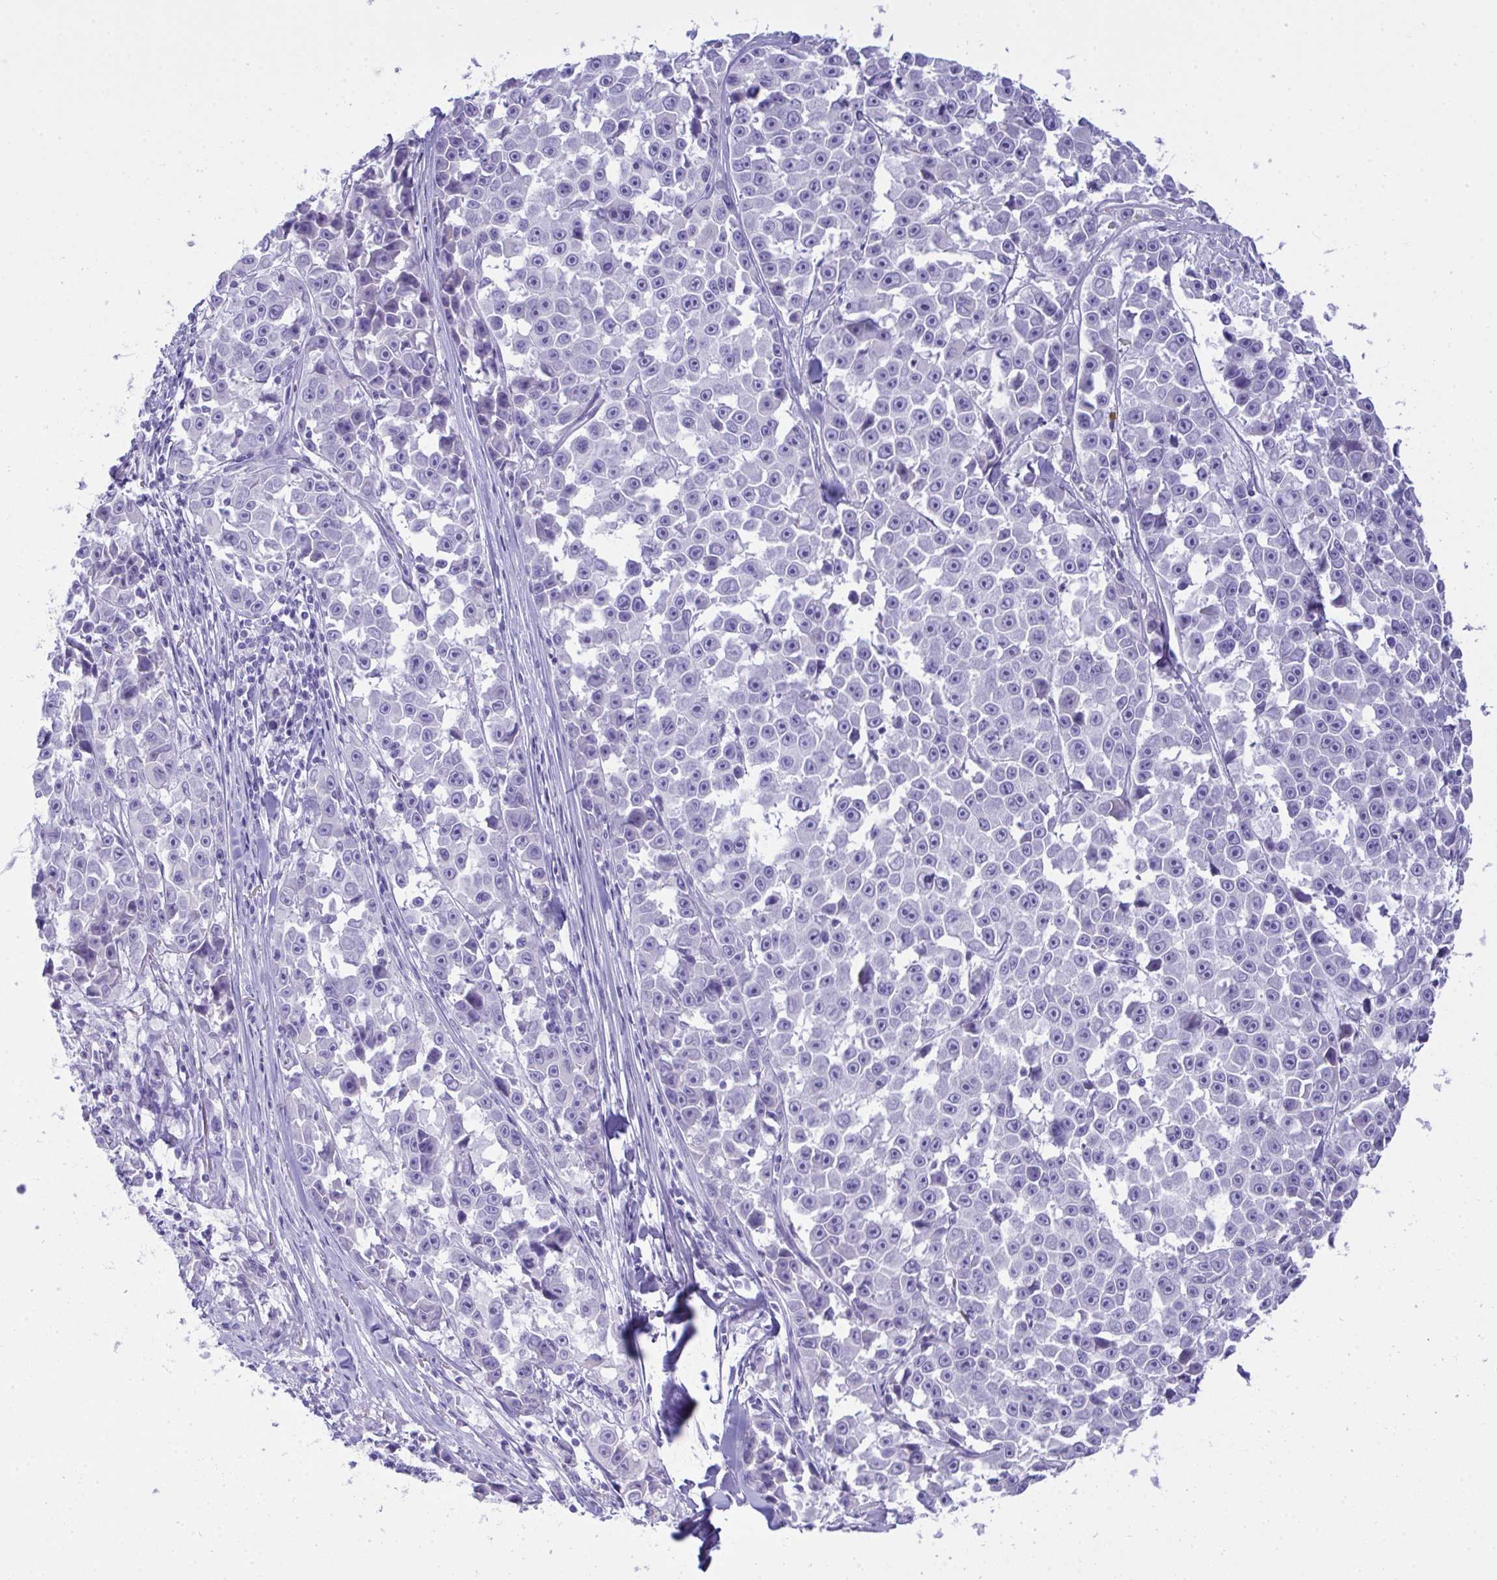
{"staining": {"intensity": "negative", "quantity": "none", "location": "none"}, "tissue": "melanoma", "cell_type": "Tumor cells", "image_type": "cancer", "snomed": [{"axis": "morphology", "description": "Malignant melanoma, NOS"}, {"axis": "topography", "description": "Skin"}], "caption": "Tumor cells are negative for protein expression in human melanoma. Nuclei are stained in blue.", "gene": "GLB1L2", "patient": {"sex": "female", "age": 66}}